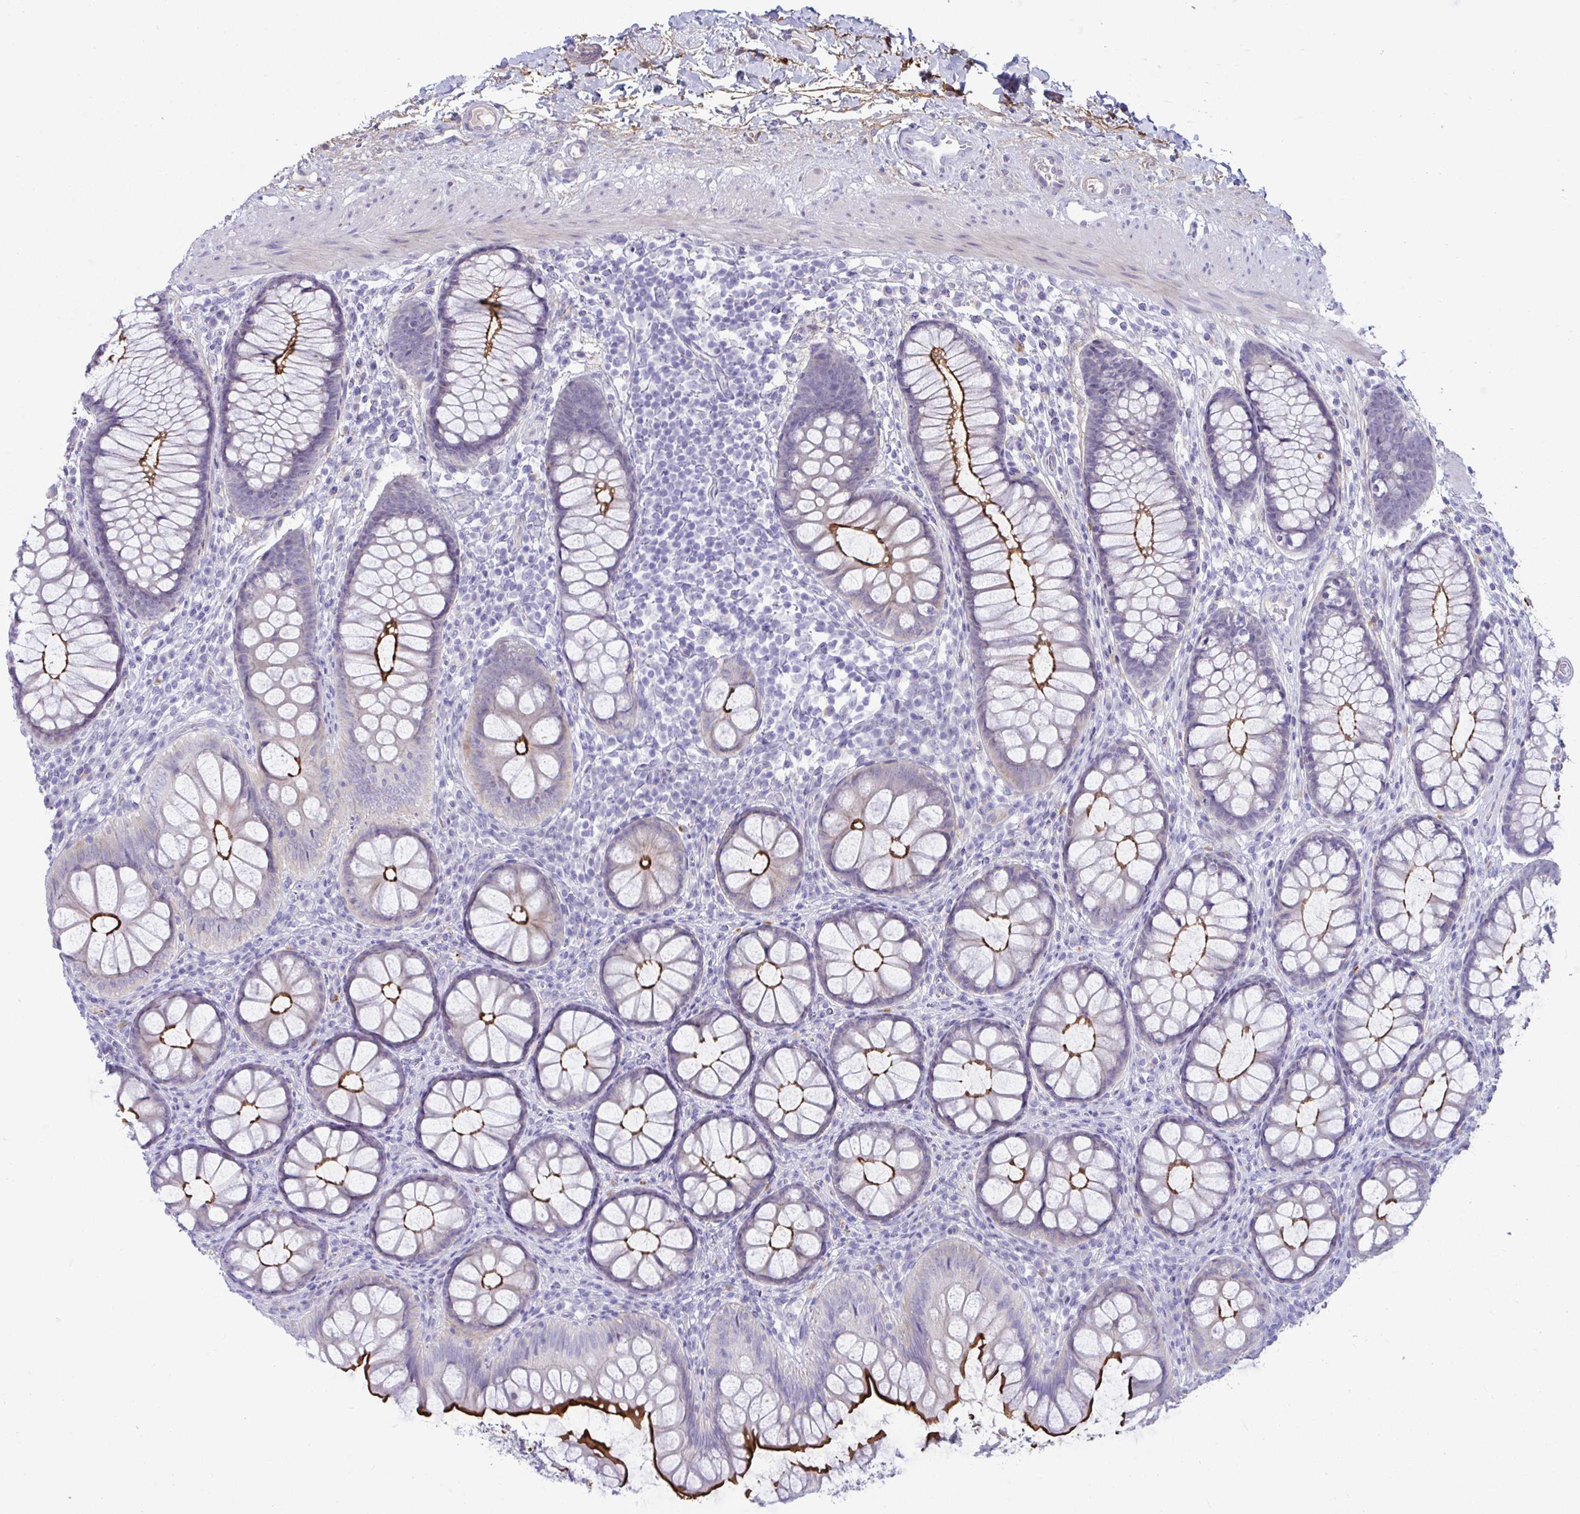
{"staining": {"intensity": "negative", "quantity": "none", "location": "none"}, "tissue": "colon", "cell_type": "Endothelial cells", "image_type": "normal", "snomed": [{"axis": "morphology", "description": "Normal tissue, NOS"}, {"axis": "morphology", "description": "Adenoma, NOS"}, {"axis": "topography", "description": "Soft tissue"}, {"axis": "topography", "description": "Colon"}], "caption": "High power microscopy image of an IHC photomicrograph of normal colon, revealing no significant staining in endothelial cells. (DAB immunohistochemistry with hematoxylin counter stain).", "gene": "PIGZ", "patient": {"sex": "male", "age": 47}}